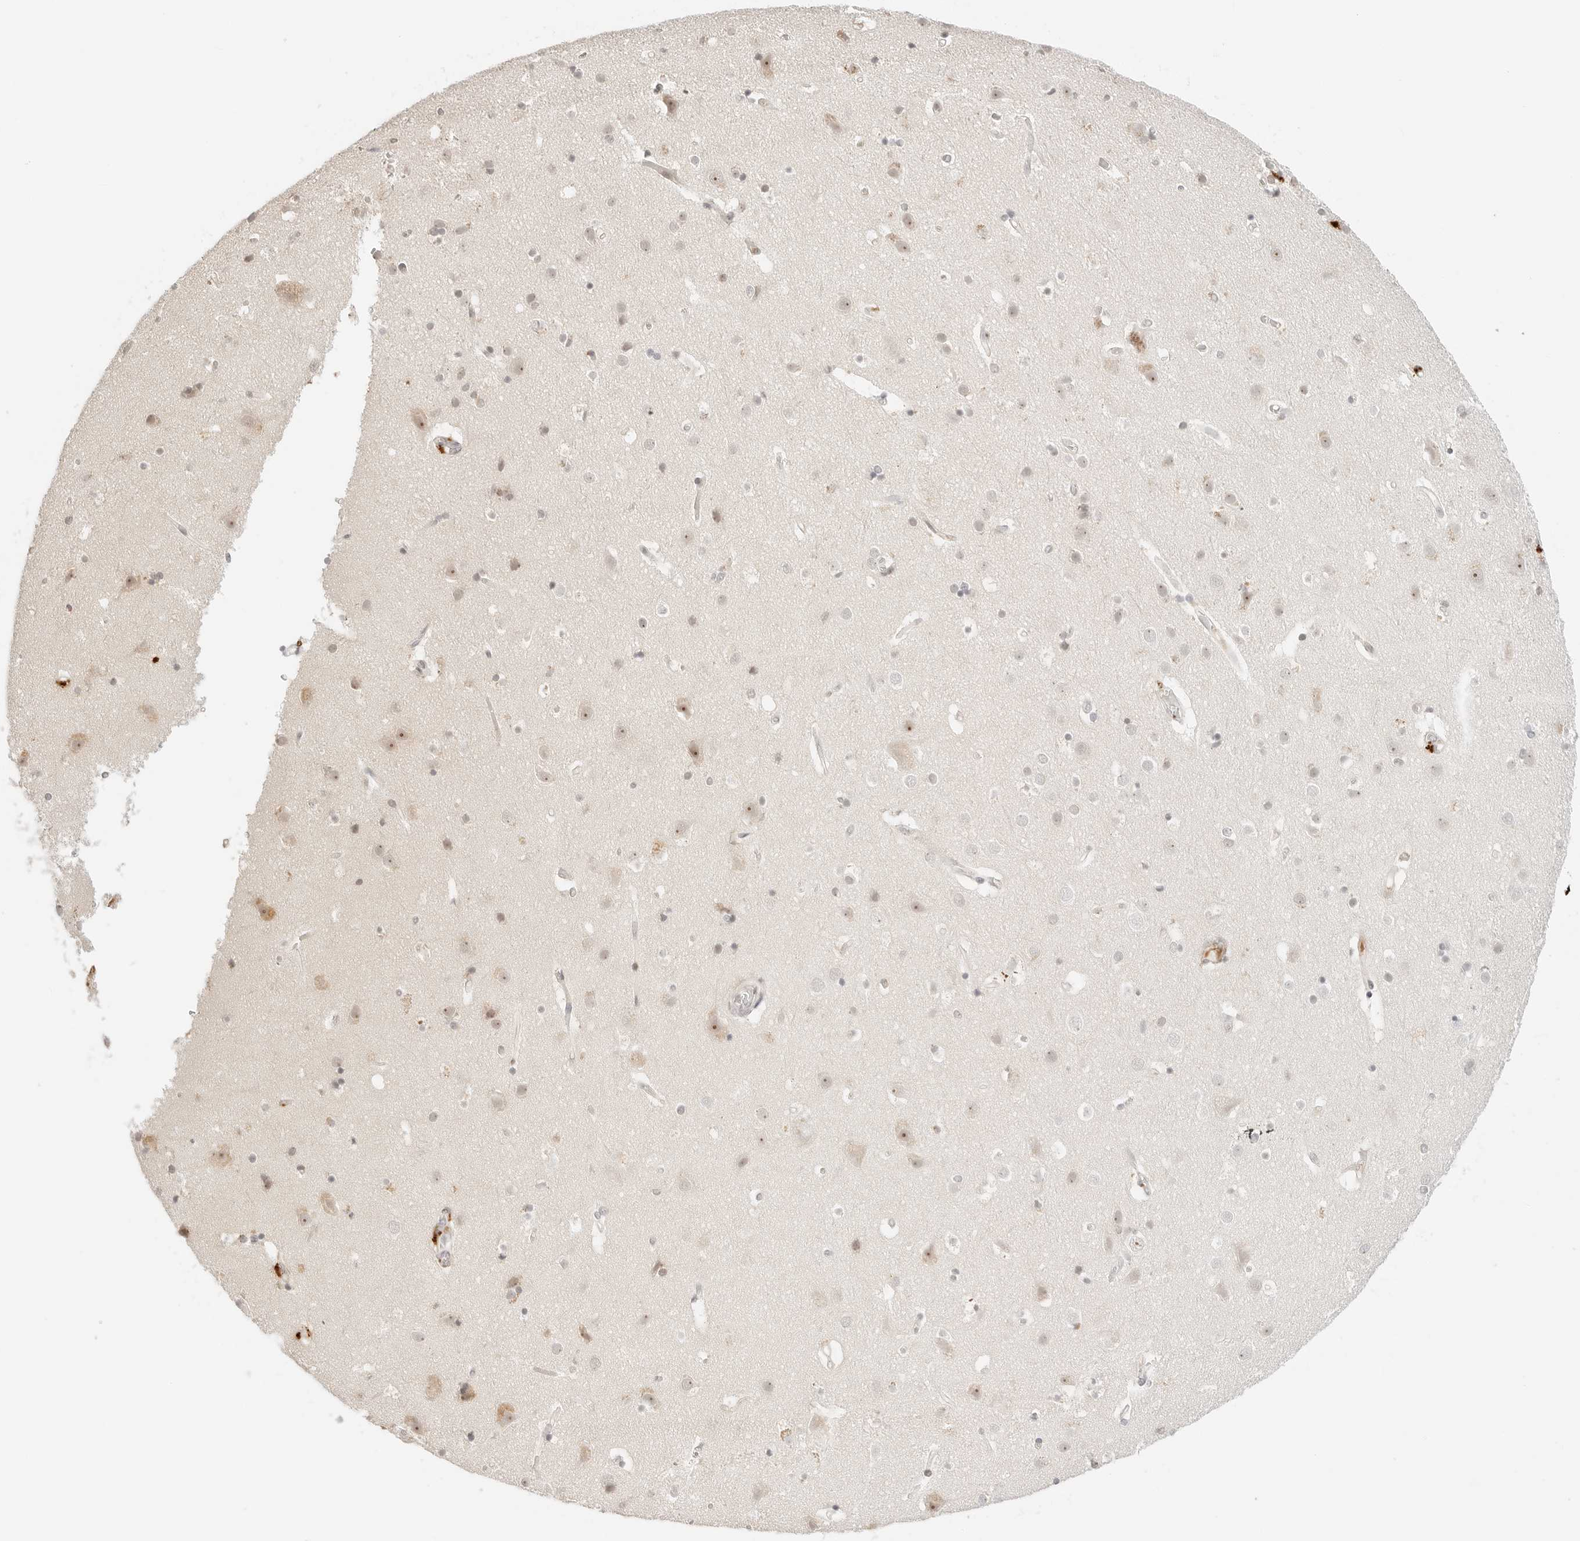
{"staining": {"intensity": "weak", "quantity": "25%-75%", "location": "nuclear"}, "tissue": "cerebral cortex", "cell_type": "Endothelial cells", "image_type": "normal", "snomed": [{"axis": "morphology", "description": "Normal tissue, NOS"}, {"axis": "topography", "description": "Cerebral cortex"}], "caption": "Protein expression analysis of benign cerebral cortex exhibits weak nuclear staining in about 25%-75% of endothelial cells. (DAB IHC, brown staining for protein, blue staining for nuclei).", "gene": "RPS6KL1", "patient": {"sex": "male", "age": 54}}